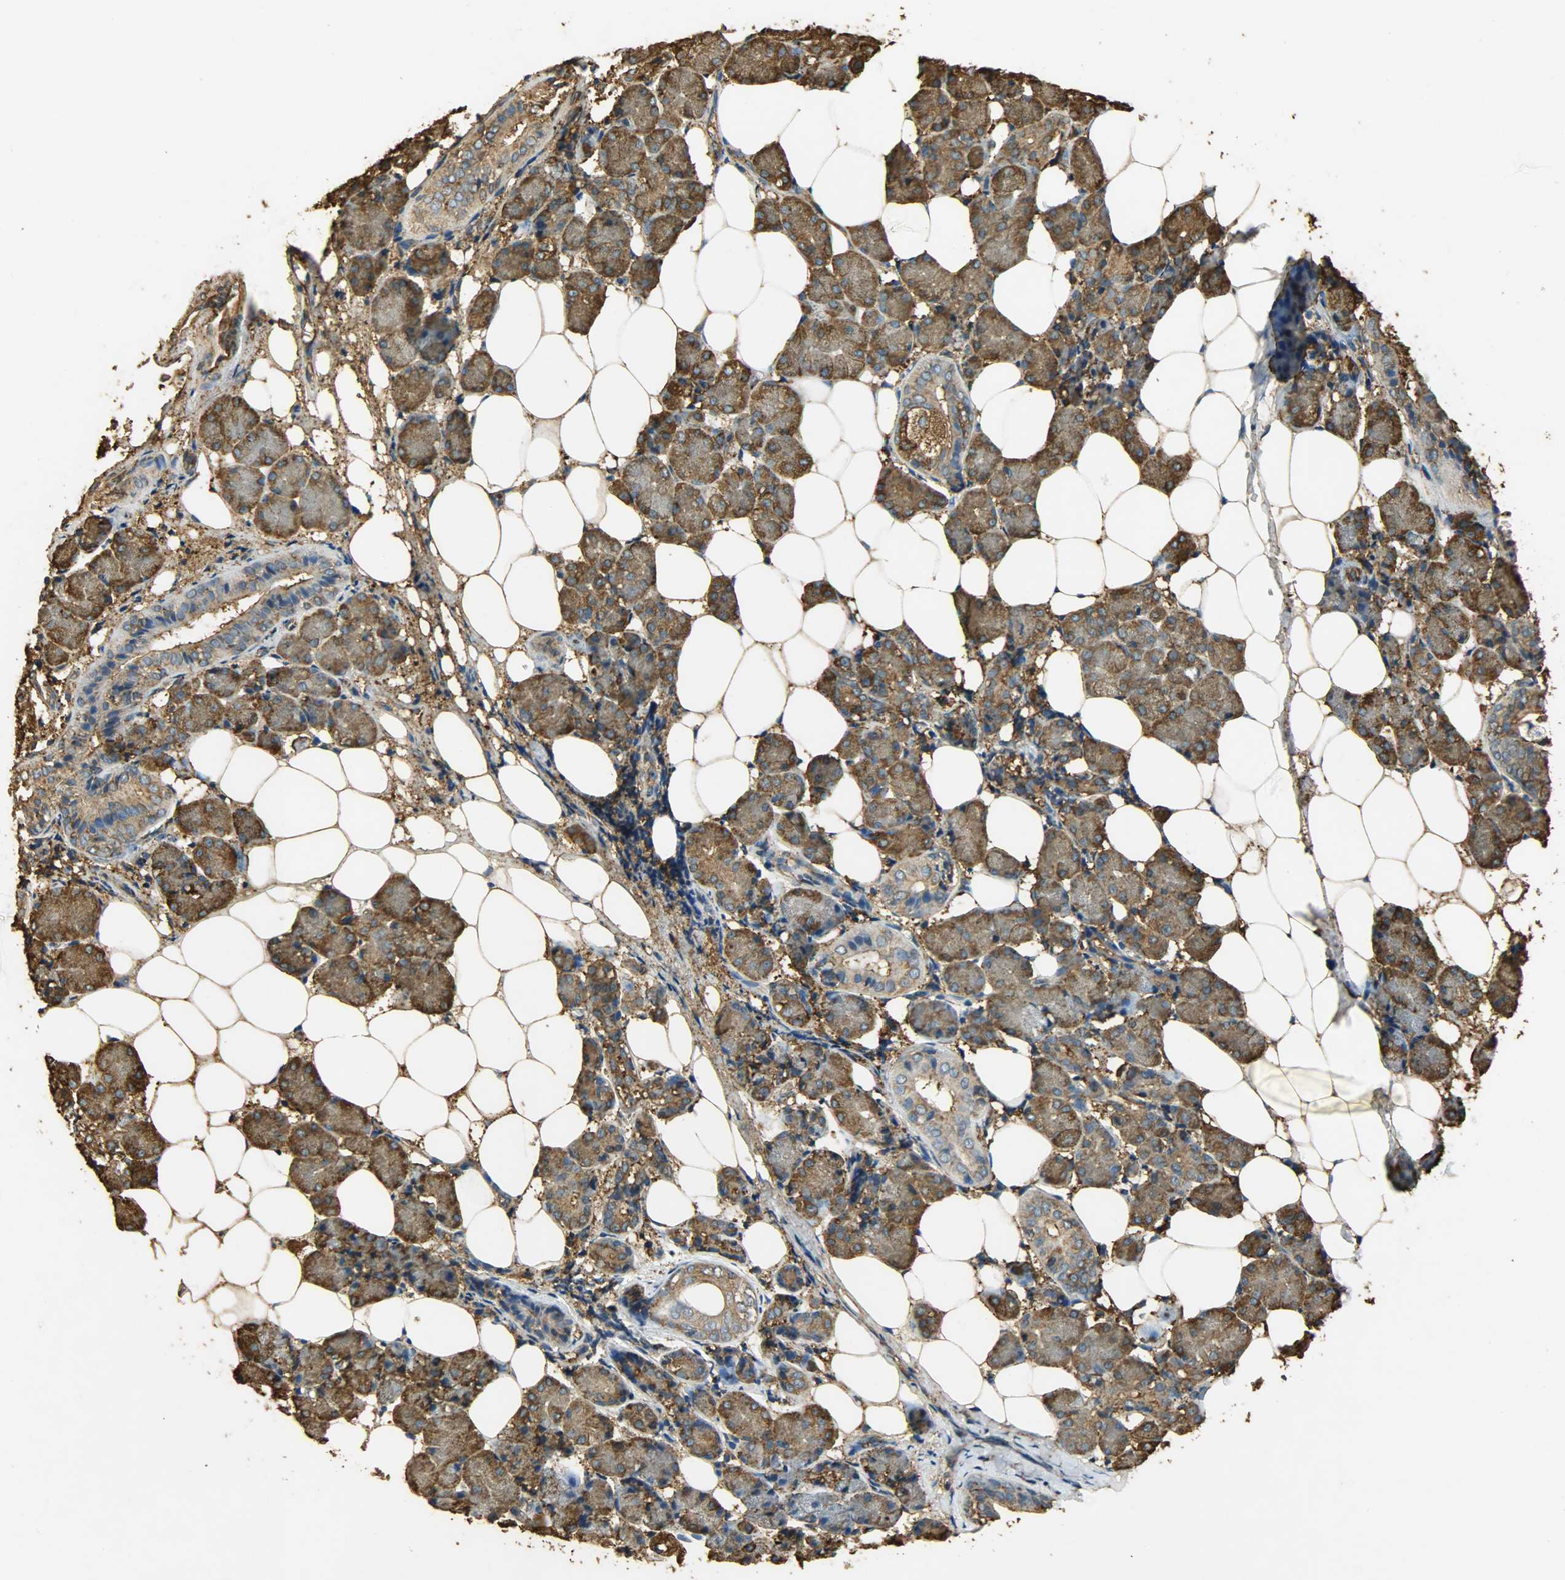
{"staining": {"intensity": "moderate", "quantity": ">75%", "location": "cytoplasmic/membranous"}, "tissue": "salivary gland", "cell_type": "Glandular cells", "image_type": "normal", "snomed": [{"axis": "morphology", "description": "Normal tissue, NOS"}, {"axis": "morphology", "description": "Adenoma, NOS"}, {"axis": "topography", "description": "Salivary gland"}], "caption": "Glandular cells display moderate cytoplasmic/membranous expression in approximately >75% of cells in benign salivary gland.", "gene": "HSP90B1", "patient": {"sex": "female", "age": 32}}